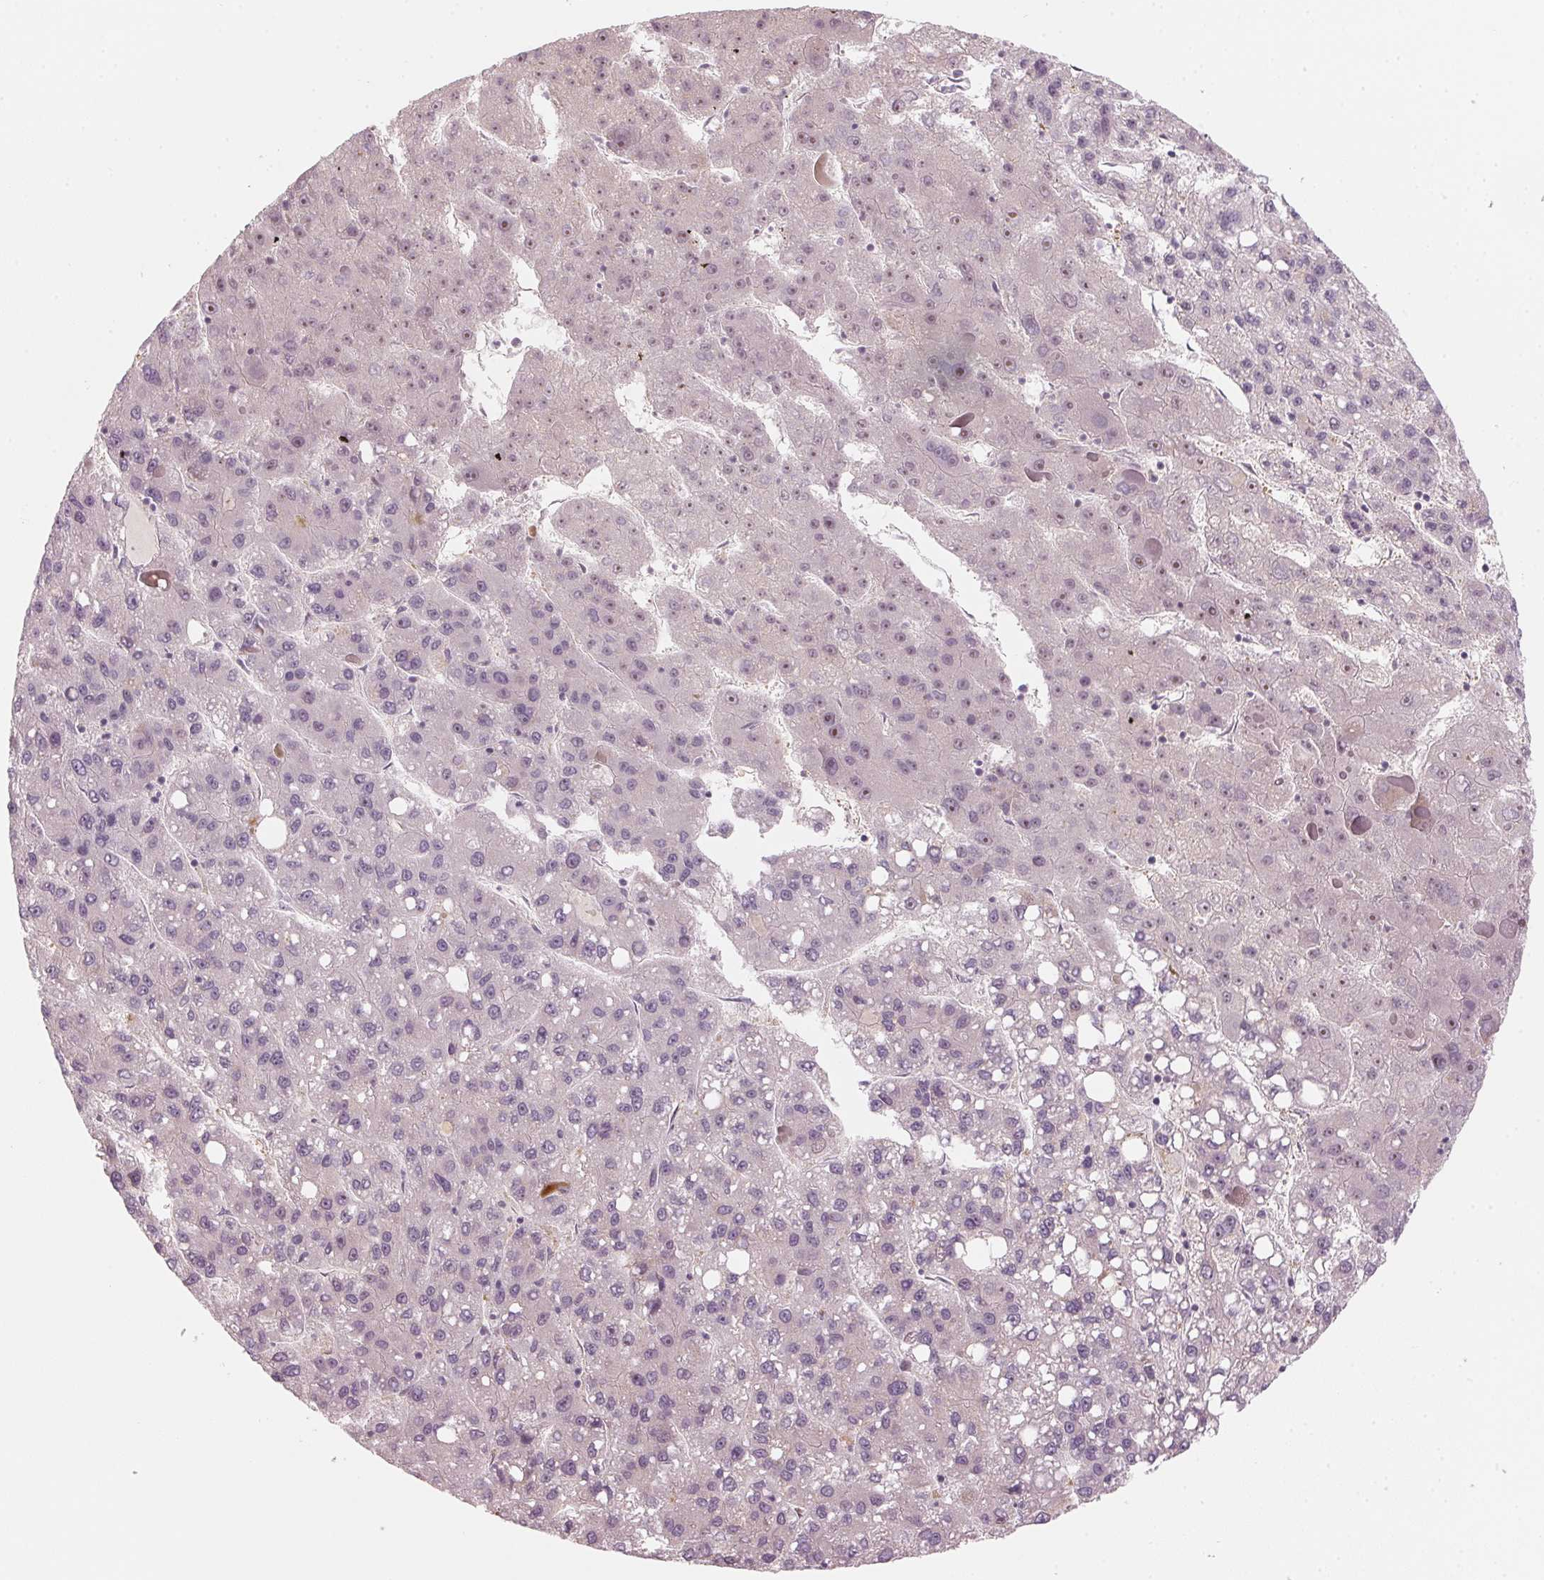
{"staining": {"intensity": "negative", "quantity": "none", "location": "none"}, "tissue": "liver cancer", "cell_type": "Tumor cells", "image_type": "cancer", "snomed": [{"axis": "morphology", "description": "Carcinoma, Hepatocellular, NOS"}, {"axis": "topography", "description": "Liver"}], "caption": "Liver hepatocellular carcinoma was stained to show a protein in brown. There is no significant positivity in tumor cells. (DAB (3,3'-diaminobenzidine) immunohistochemistry with hematoxylin counter stain).", "gene": "DNTTIP2", "patient": {"sex": "female", "age": 82}}